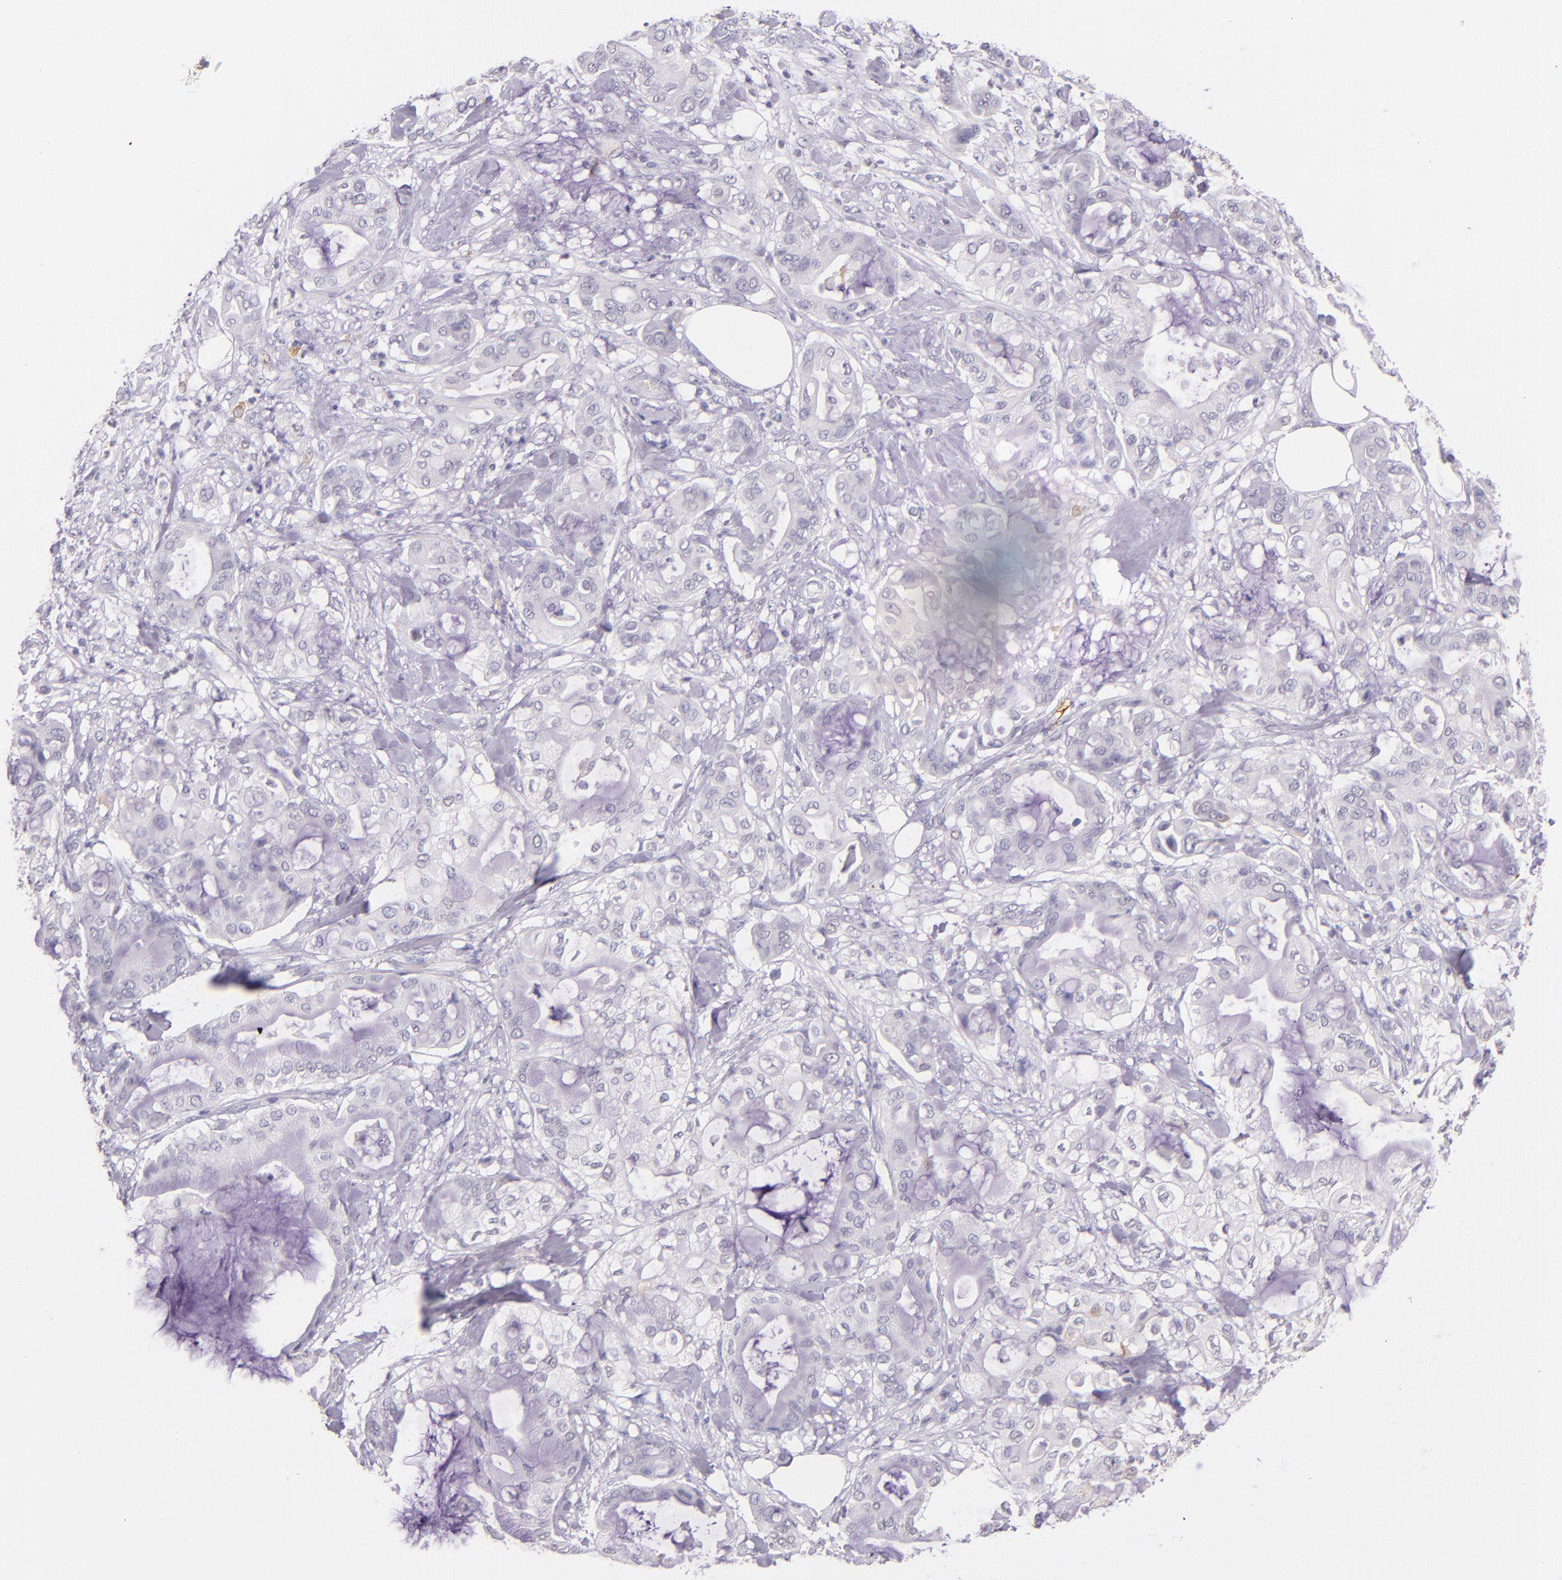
{"staining": {"intensity": "negative", "quantity": "none", "location": "none"}, "tissue": "pancreatic cancer", "cell_type": "Tumor cells", "image_type": "cancer", "snomed": [{"axis": "morphology", "description": "Adenocarcinoma, NOS"}, {"axis": "morphology", "description": "Adenocarcinoma, metastatic, NOS"}, {"axis": "topography", "description": "Lymph node"}, {"axis": "topography", "description": "Pancreas"}, {"axis": "topography", "description": "Duodenum"}], "caption": "Tumor cells are negative for protein expression in human pancreatic cancer (adenocarcinoma). (DAB (3,3'-diaminobenzidine) immunohistochemistry (IHC) visualized using brightfield microscopy, high magnification).", "gene": "RTN1", "patient": {"sex": "female", "age": 64}}